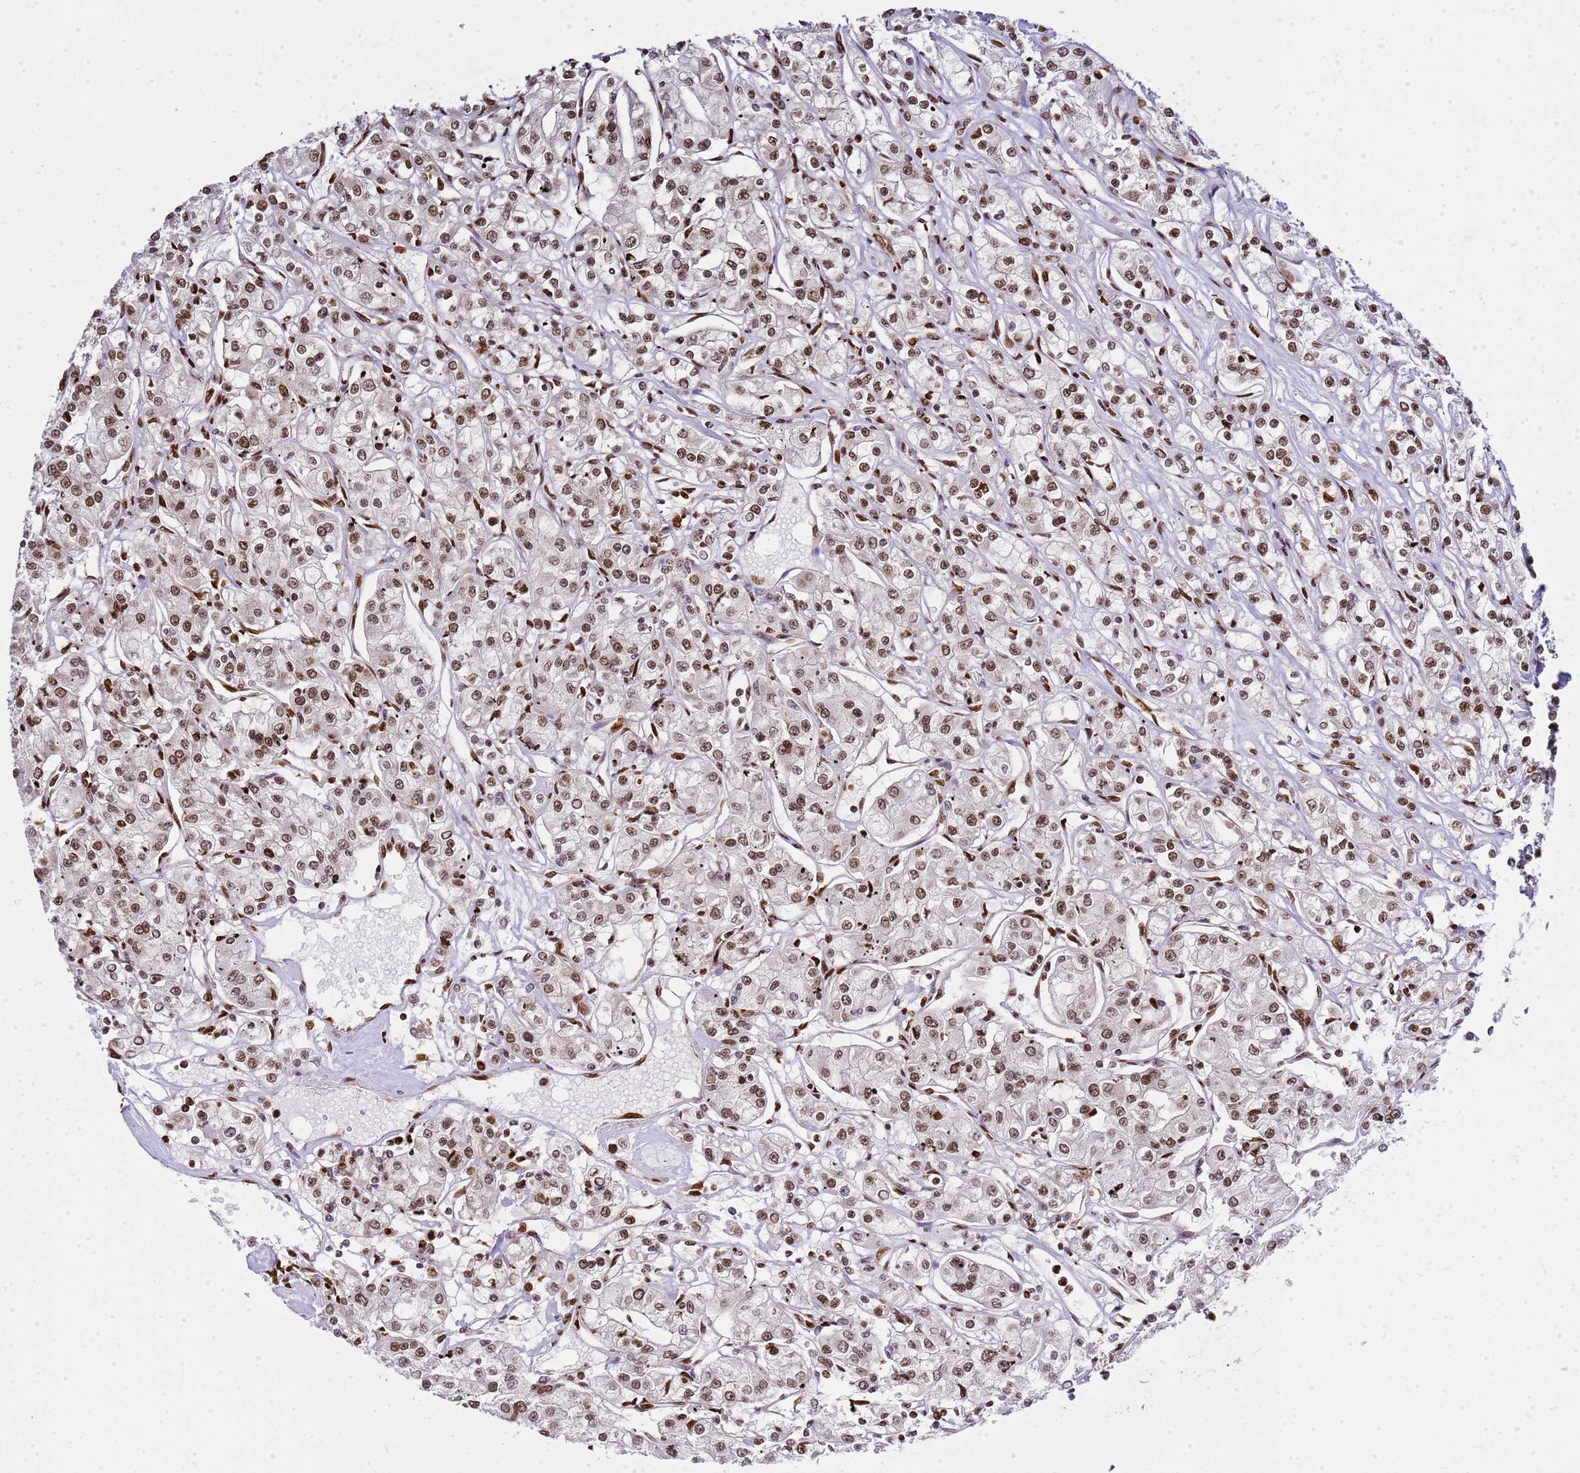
{"staining": {"intensity": "moderate", "quantity": ">75%", "location": "nuclear"}, "tissue": "renal cancer", "cell_type": "Tumor cells", "image_type": "cancer", "snomed": [{"axis": "morphology", "description": "Adenocarcinoma, NOS"}, {"axis": "topography", "description": "Kidney"}], "caption": "The histopathology image exhibits a brown stain indicating the presence of a protein in the nuclear of tumor cells in adenocarcinoma (renal).", "gene": "APEX1", "patient": {"sex": "female", "age": 59}}